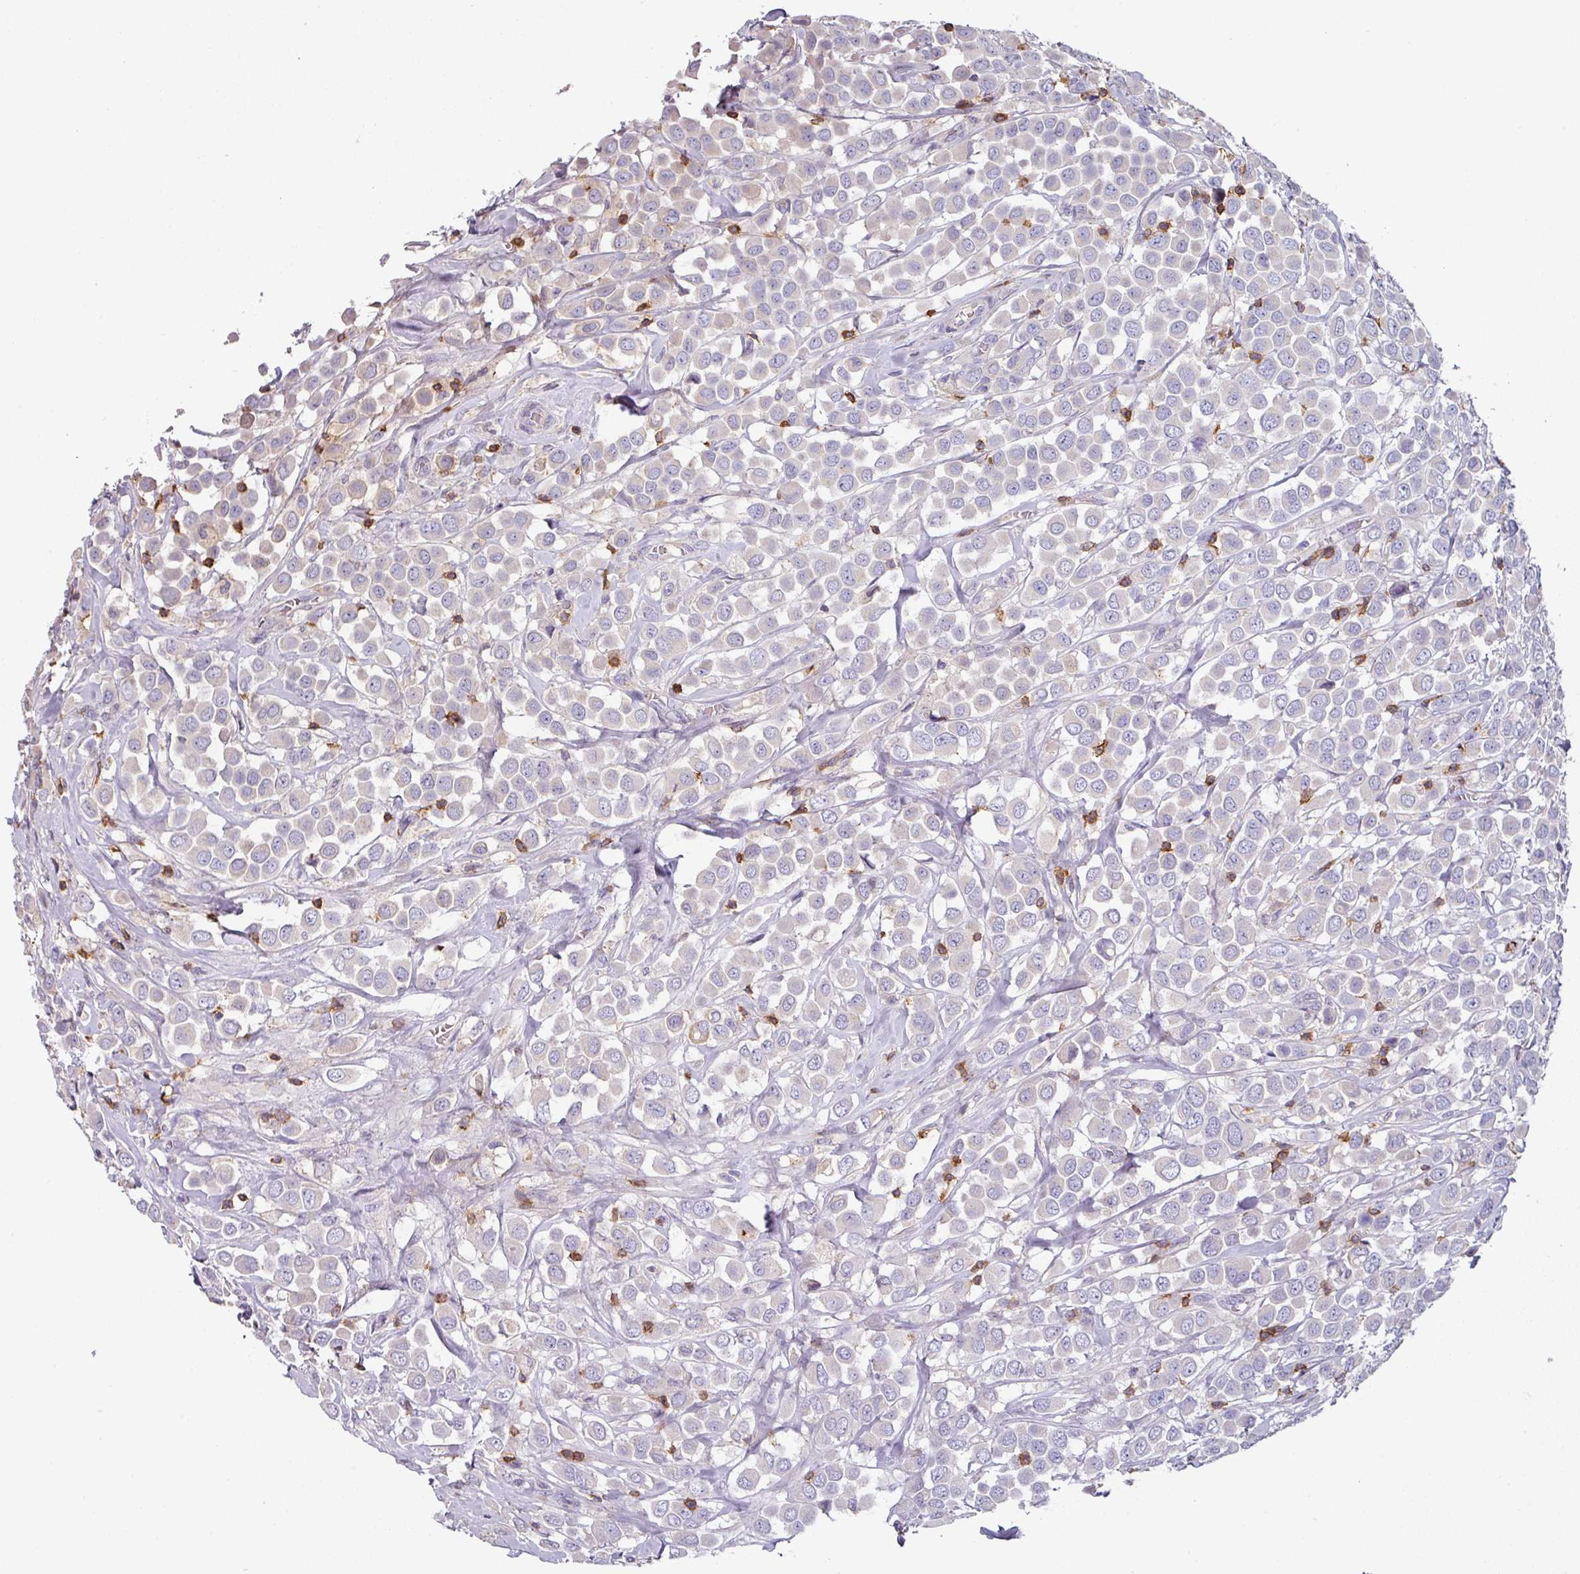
{"staining": {"intensity": "negative", "quantity": "none", "location": "none"}, "tissue": "breast cancer", "cell_type": "Tumor cells", "image_type": "cancer", "snomed": [{"axis": "morphology", "description": "Duct carcinoma"}, {"axis": "topography", "description": "Breast"}], "caption": "DAB immunohistochemical staining of intraductal carcinoma (breast) exhibits no significant staining in tumor cells.", "gene": "CD3G", "patient": {"sex": "female", "age": 61}}